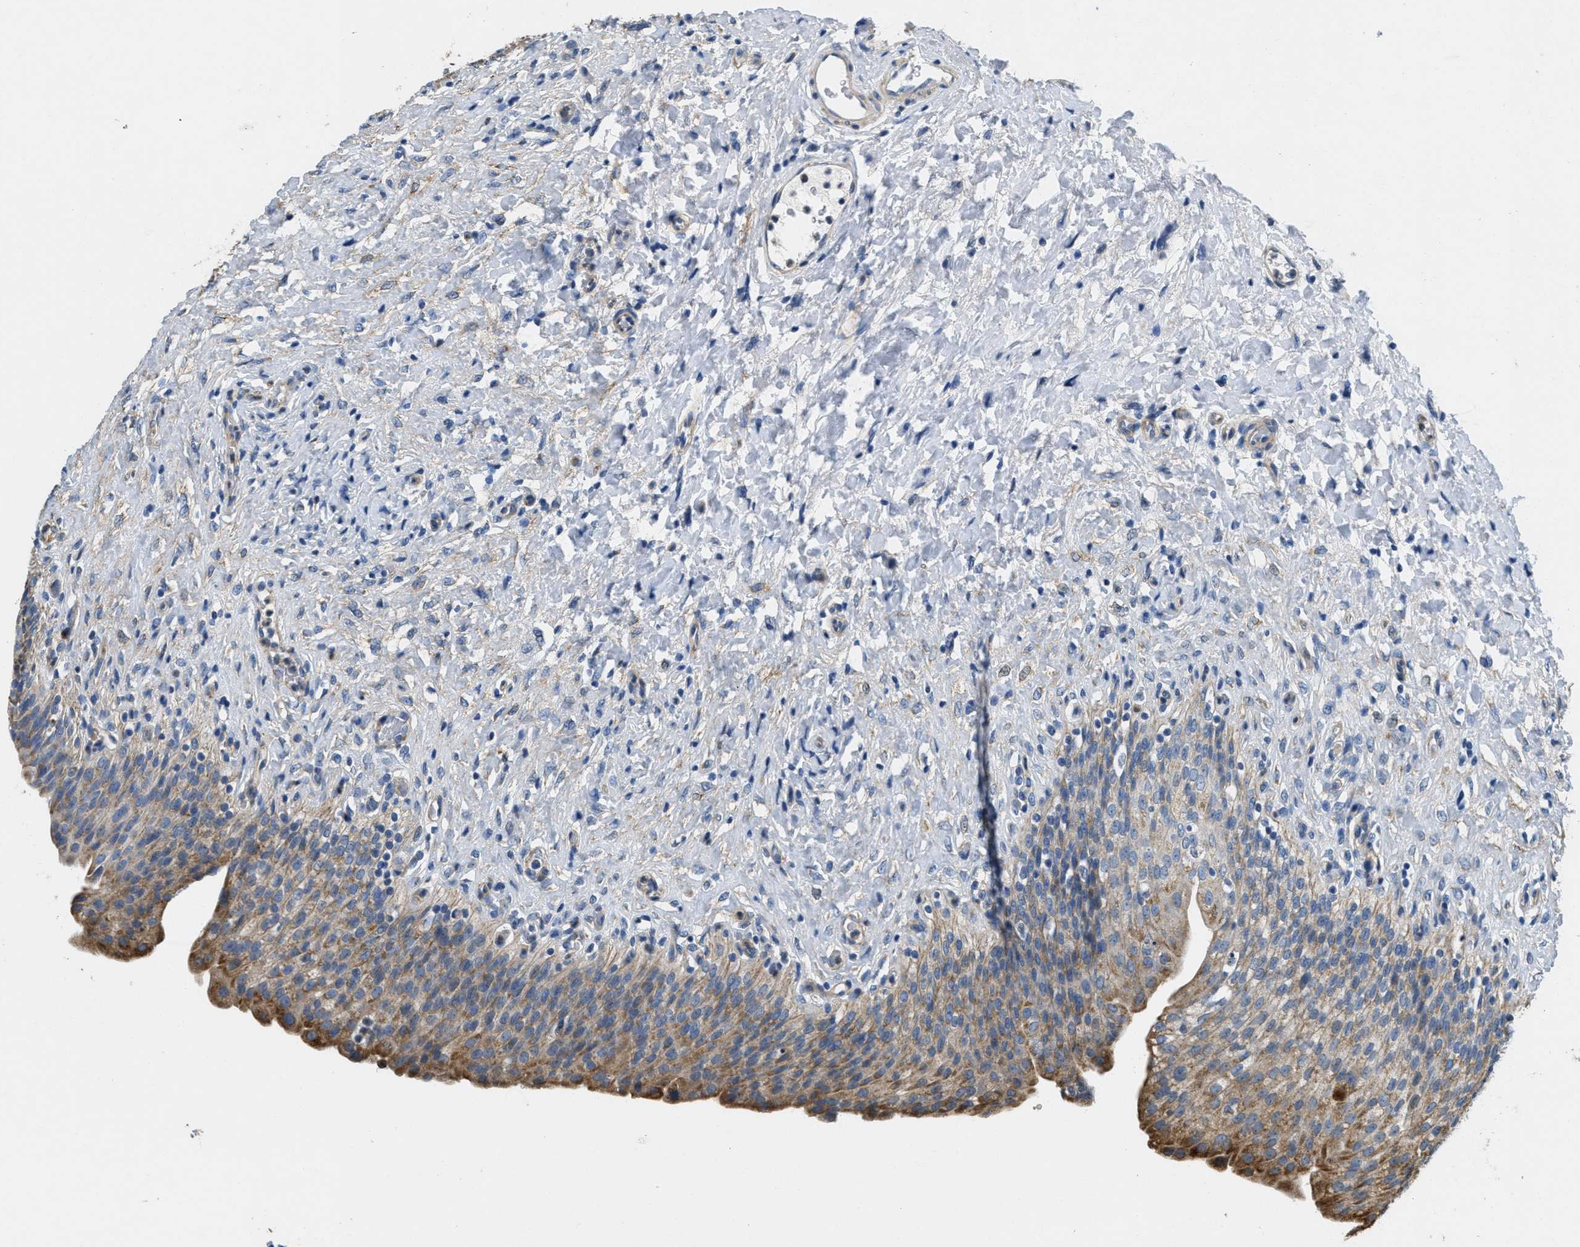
{"staining": {"intensity": "moderate", "quantity": ">75%", "location": "cytoplasmic/membranous"}, "tissue": "urinary bladder", "cell_type": "Urothelial cells", "image_type": "normal", "snomed": [{"axis": "morphology", "description": "Urothelial carcinoma, High grade"}, {"axis": "topography", "description": "Urinary bladder"}], "caption": "Immunohistochemical staining of benign urinary bladder exhibits medium levels of moderate cytoplasmic/membranous positivity in about >75% of urothelial cells.", "gene": "TOMM70", "patient": {"sex": "male", "age": 46}}